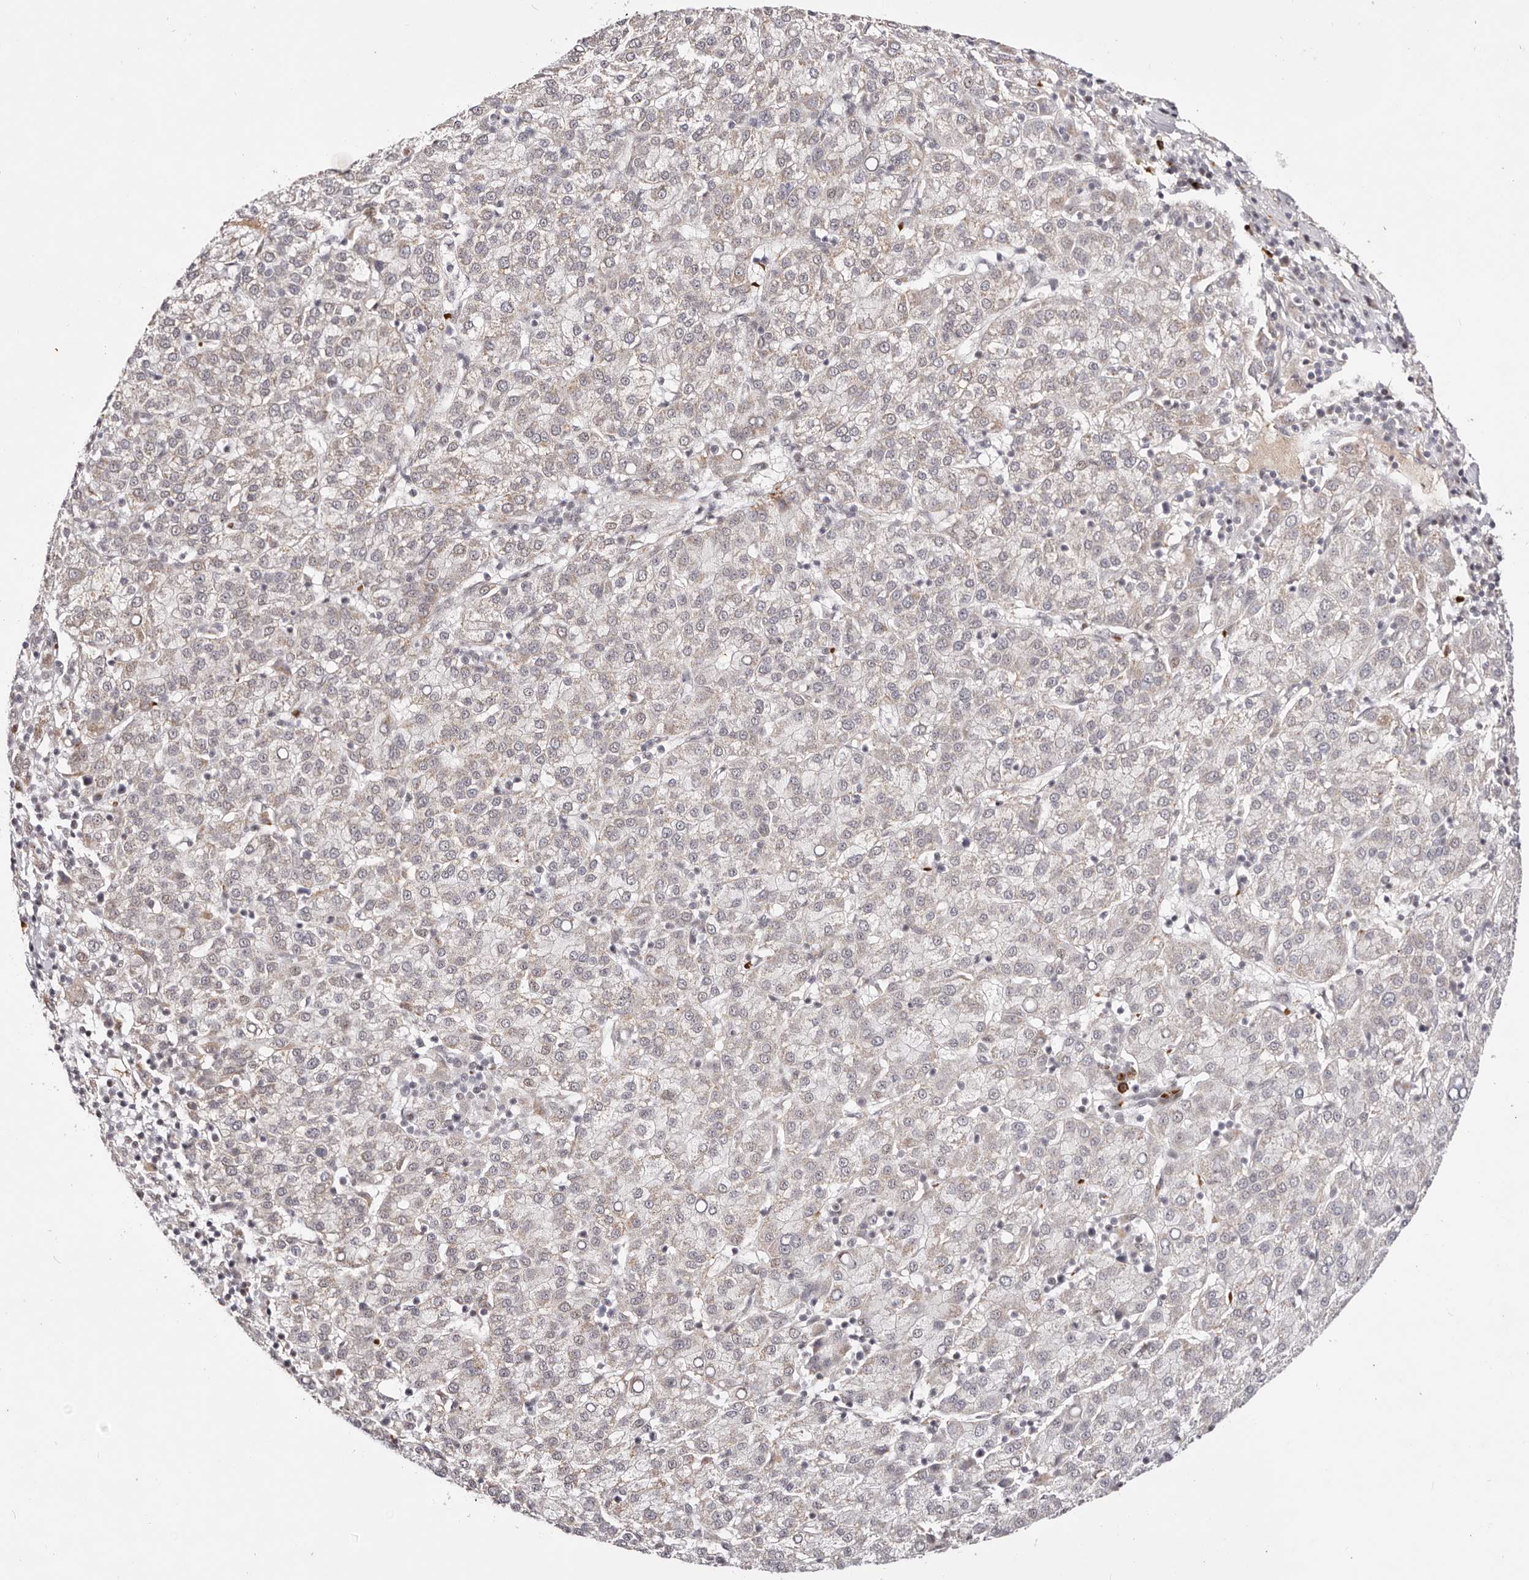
{"staining": {"intensity": "weak", "quantity": "<25%", "location": "cytoplasmic/membranous"}, "tissue": "liver cancer", "cell_type": "Tumor cells", "image_type": "cancer", "snomed": [{"axis": "morphology", "description": "Carcinoma, Hepatocellular, NOS"}, {"axis": "topography", "description": "Liver"}], "caption": "An immunohistochemistry (IHC) histopathology image of liver cancer (hepatocellular carcinoma) is shown. There is no staining in tumor cells of liver cancer (hepatocellular carcinoma).", "gene": "WRN", "patient": {"sex": "female", "age": 58}}